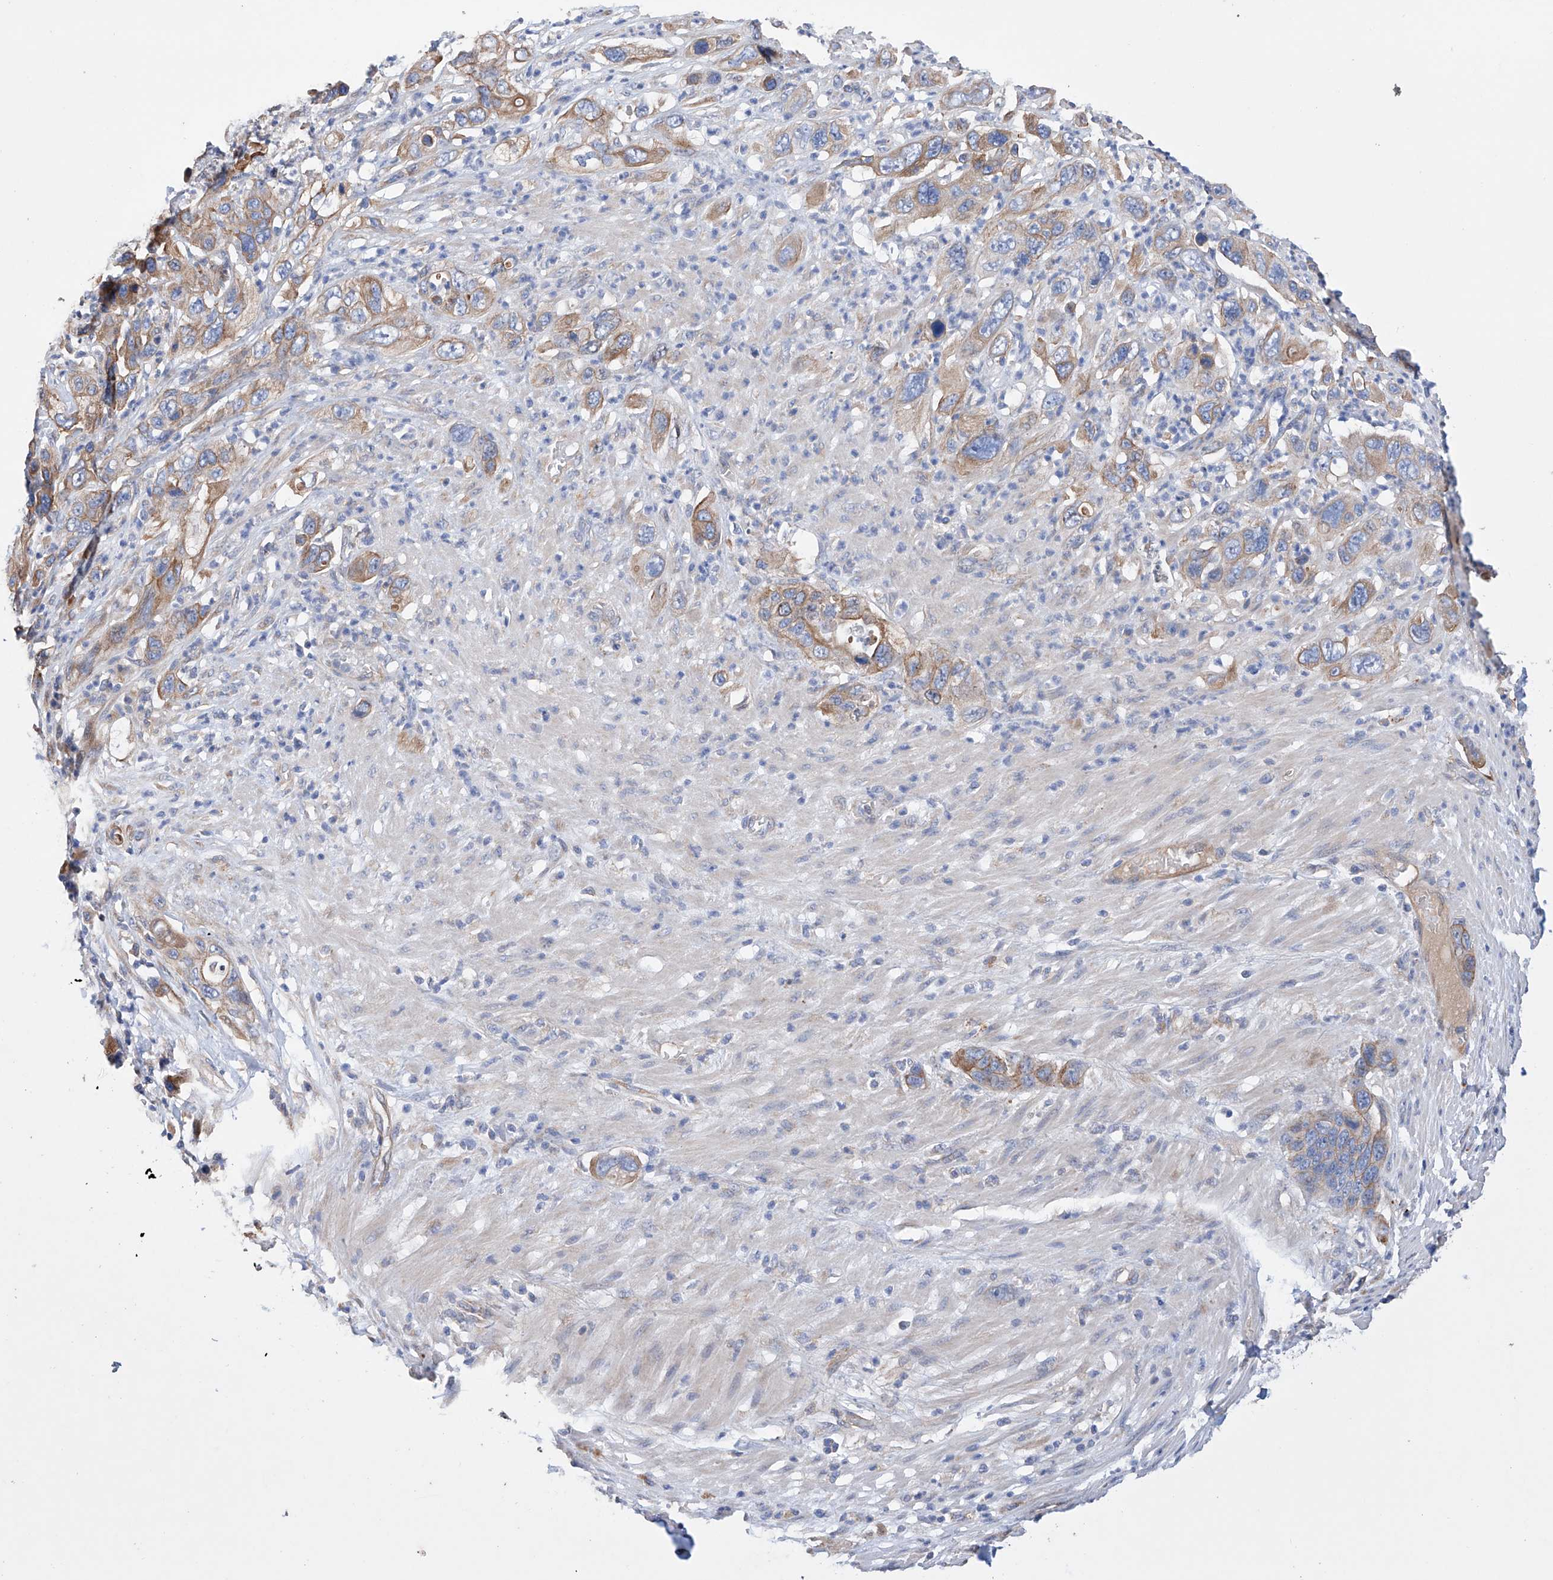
{"staining": {"intensity": "moderate", "quantity": ">75%", "location": "cytoplasmic/membranous"}, "tissue": "pancreatic cancer", "cell_type": "Tumor cells", "image_type": "cancer", "snomed": [{"axis": "morphology", "description": "Adenocarcinoma, NOS"}, {"axis": "topography", "description": "Pancreas"}], "caption": "A photomicrograph of pancreatic cancer stained for a protein demonstrates moderate cytoplasmic/membranous brown staining in tumor cells. (Stains: DAB (3,3'-diaminobenzidine) in brown, nuclei in blue, Microscopy: brightfield microscopy at high magnification).", "gene": "AFG1L", "patient": {"sex": "female", "age": 71}}